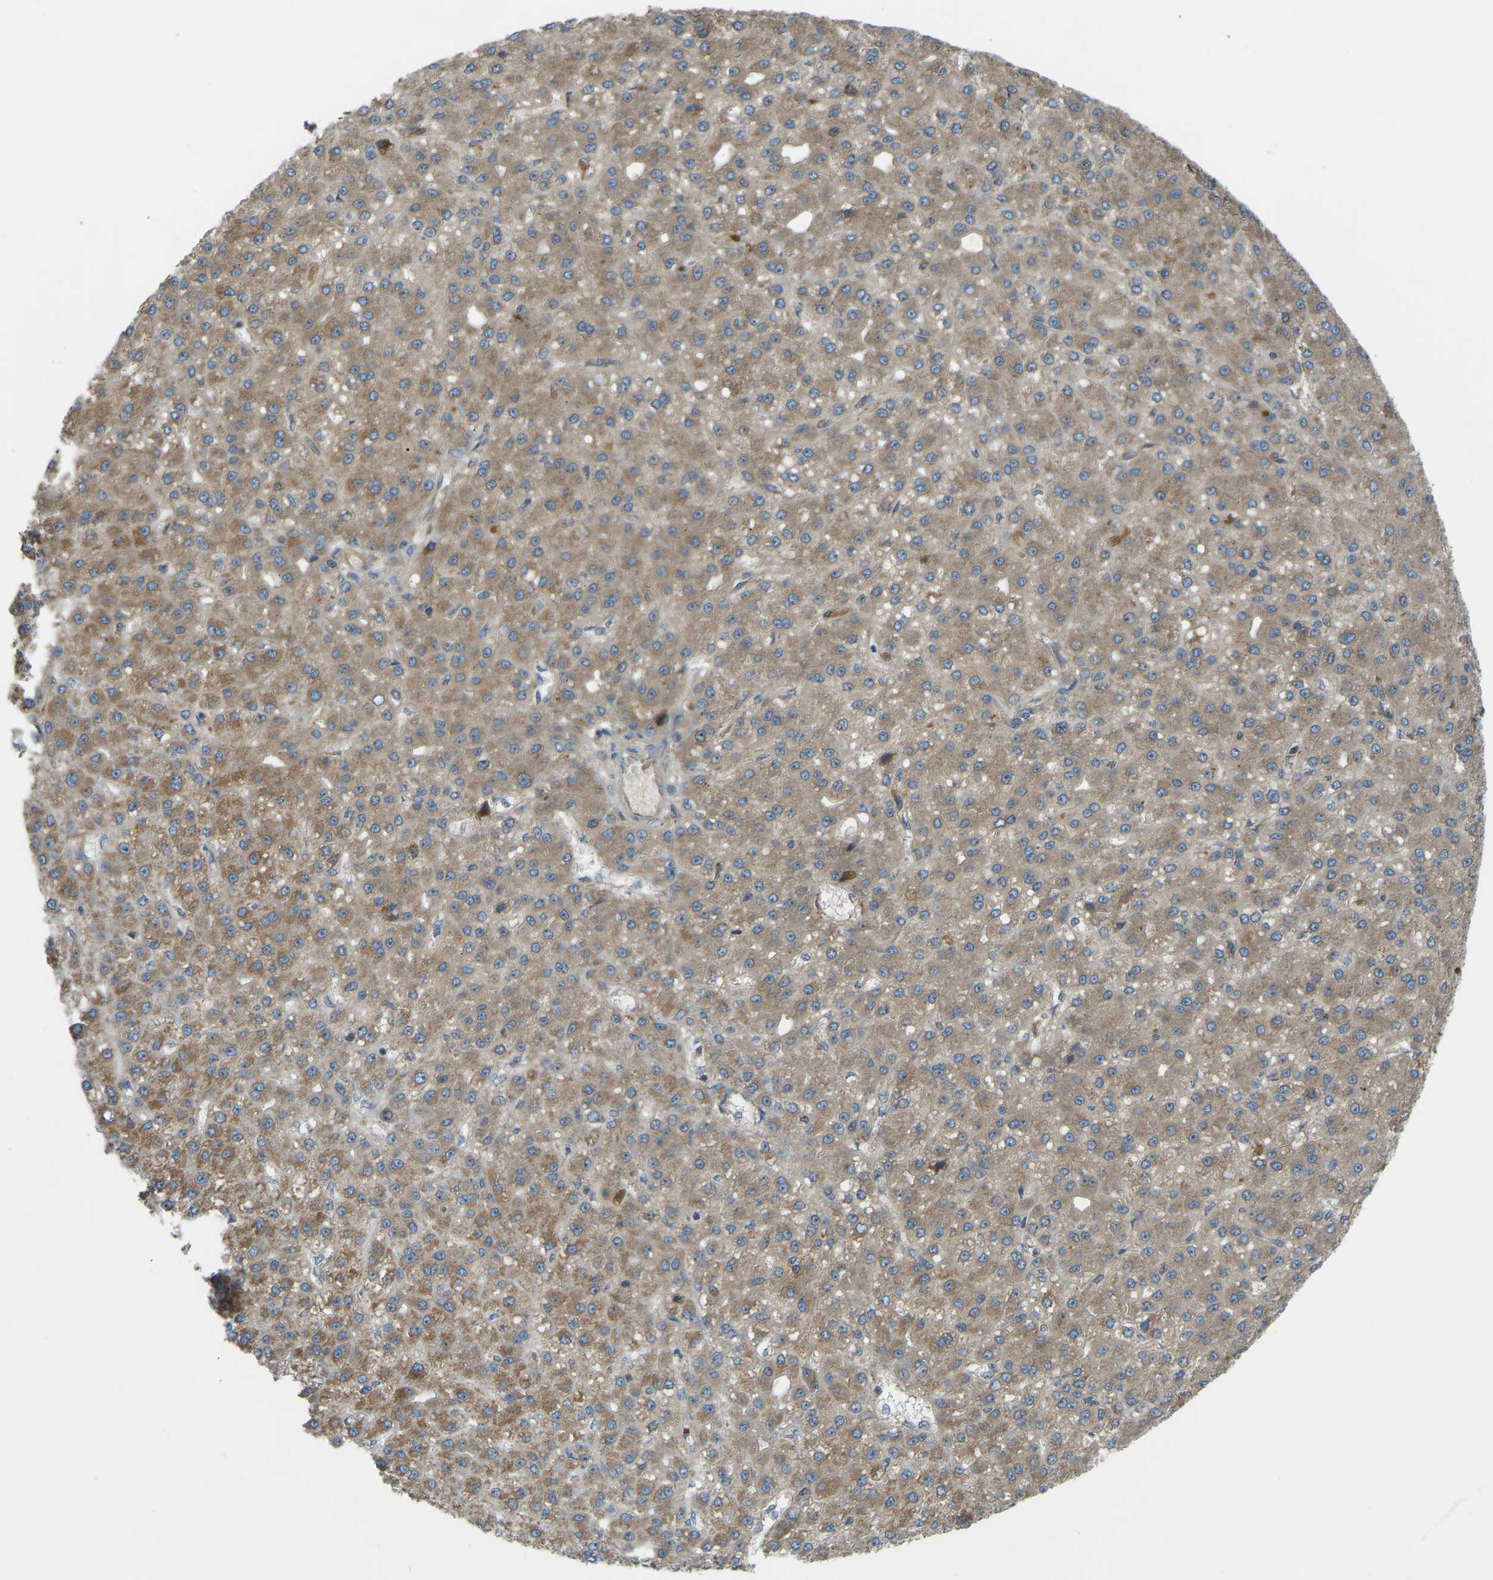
{"staining": {"intensity": "moderate", "quantity": ">75%", "location": "cytoplasmic/membranous"}, "tissue": "liver cancer", "cell_type": "Tumor cells", "image_type": "cancer", "snomed": [{"axis": "morphology", "description": "Carcinoma, Hepatocellular, NOS"}, {"axis": "topography", "description": "Liver"}], "caption": "High-power microscopy captured an IHC photomicrograph of liver cancer, revealing moderate cytoplasmic/membranous staining in about >75% of tumor cells.", "gene": "ZNF71", "patient": {"sex": "male", "age": 67}}